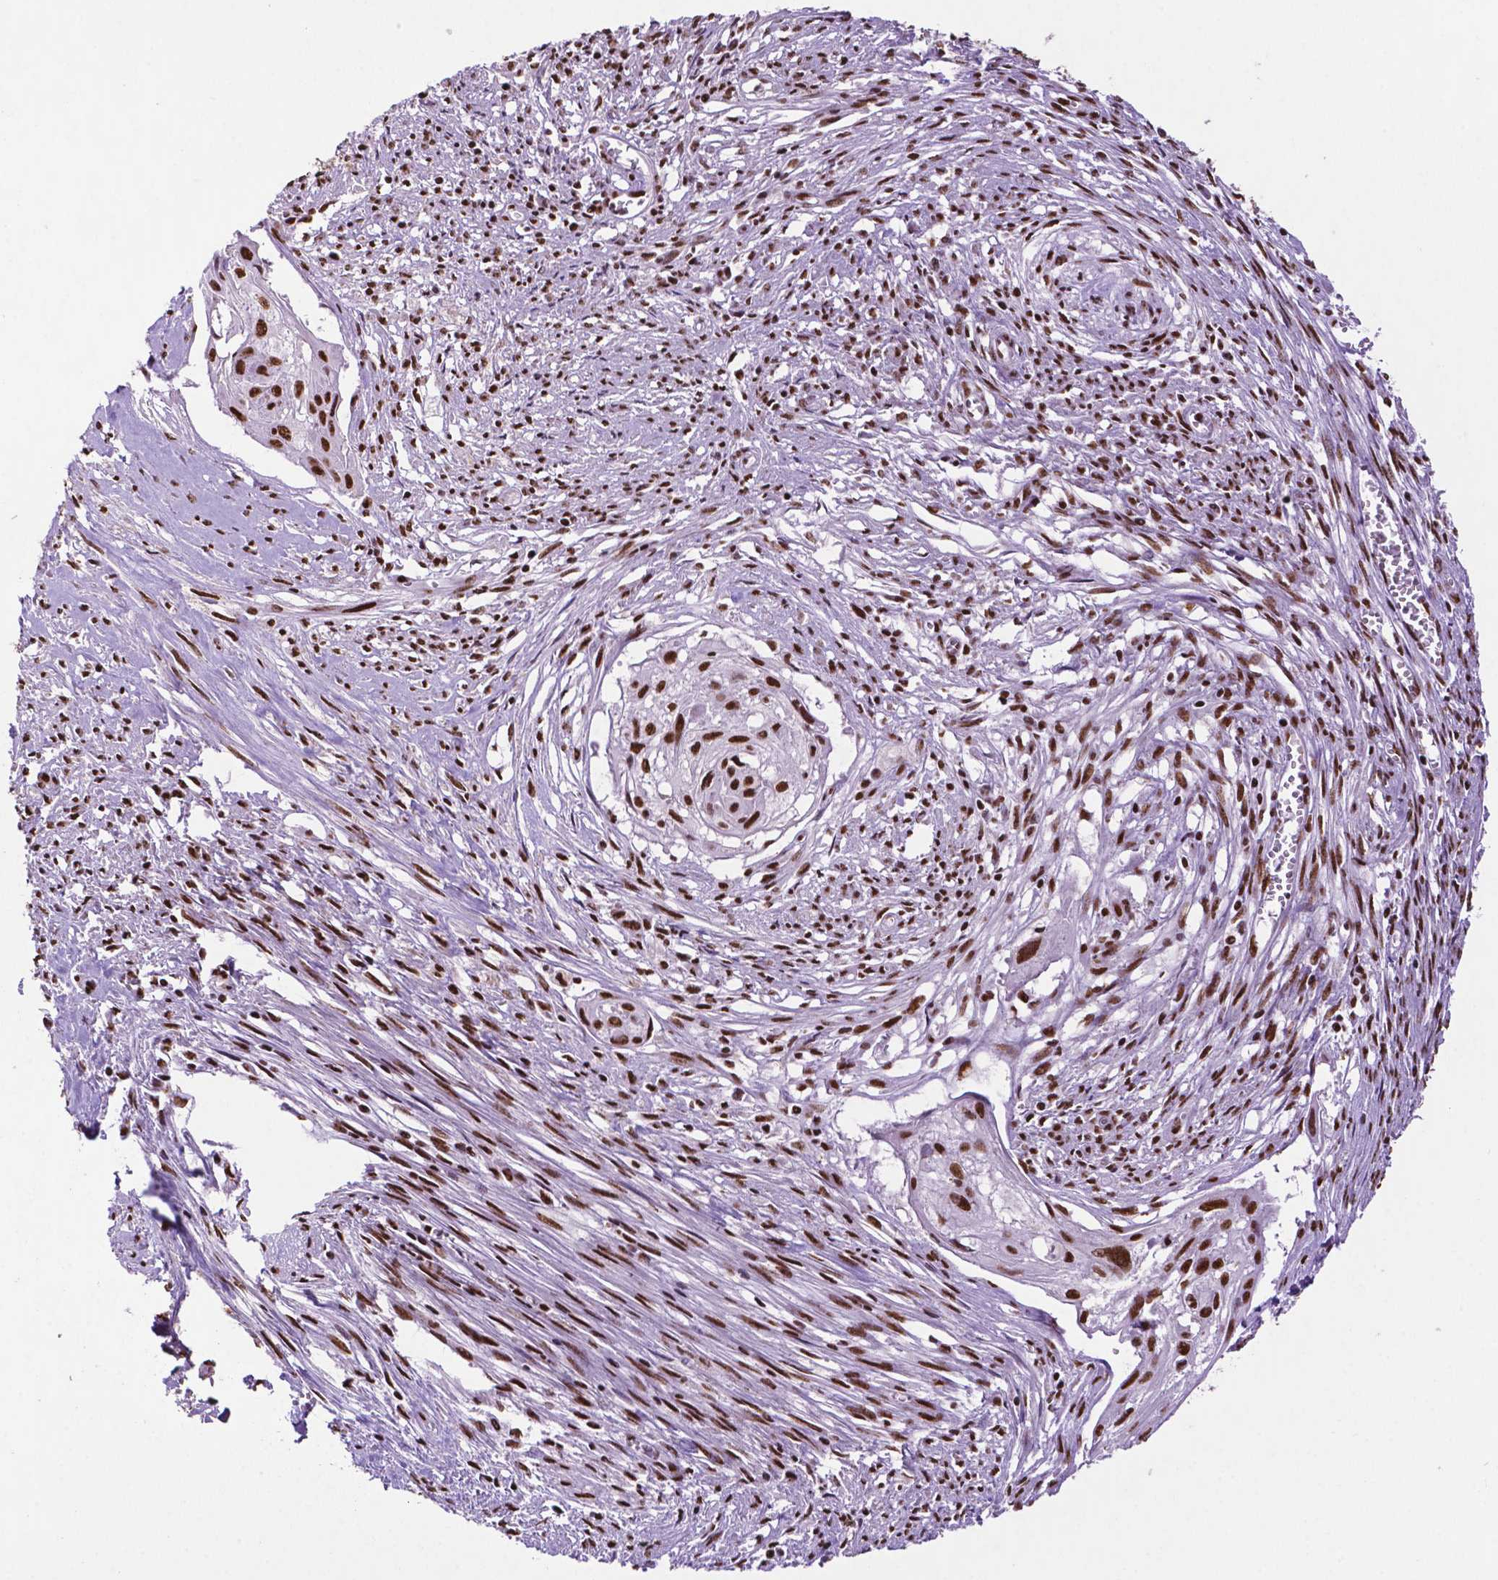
{"staining": {"intensity": "strong", "quantity": ">75%", "location": "nuclear"}, "tissue": "cervical cancer", "cell_type": "Tumor cells", "image_type": "cancer", "snomed": [{"axis": "morphology", "description": "Squamous cell carcinoma, NOS"}, {"axis": "topography", "description": "Cervix"}], "caption": "A high-resolution histopathology image shows IHC staining of cervical cancer, which demonstrates strong nuclear staining in about >75% of tumor cells. The staining was performed using DAB, with brown indicating positive protein expression. Nuclei are stained blue with hematoxylin.", "gene": "CCAR2", "patient": {"sex": "female", "age": 49}}